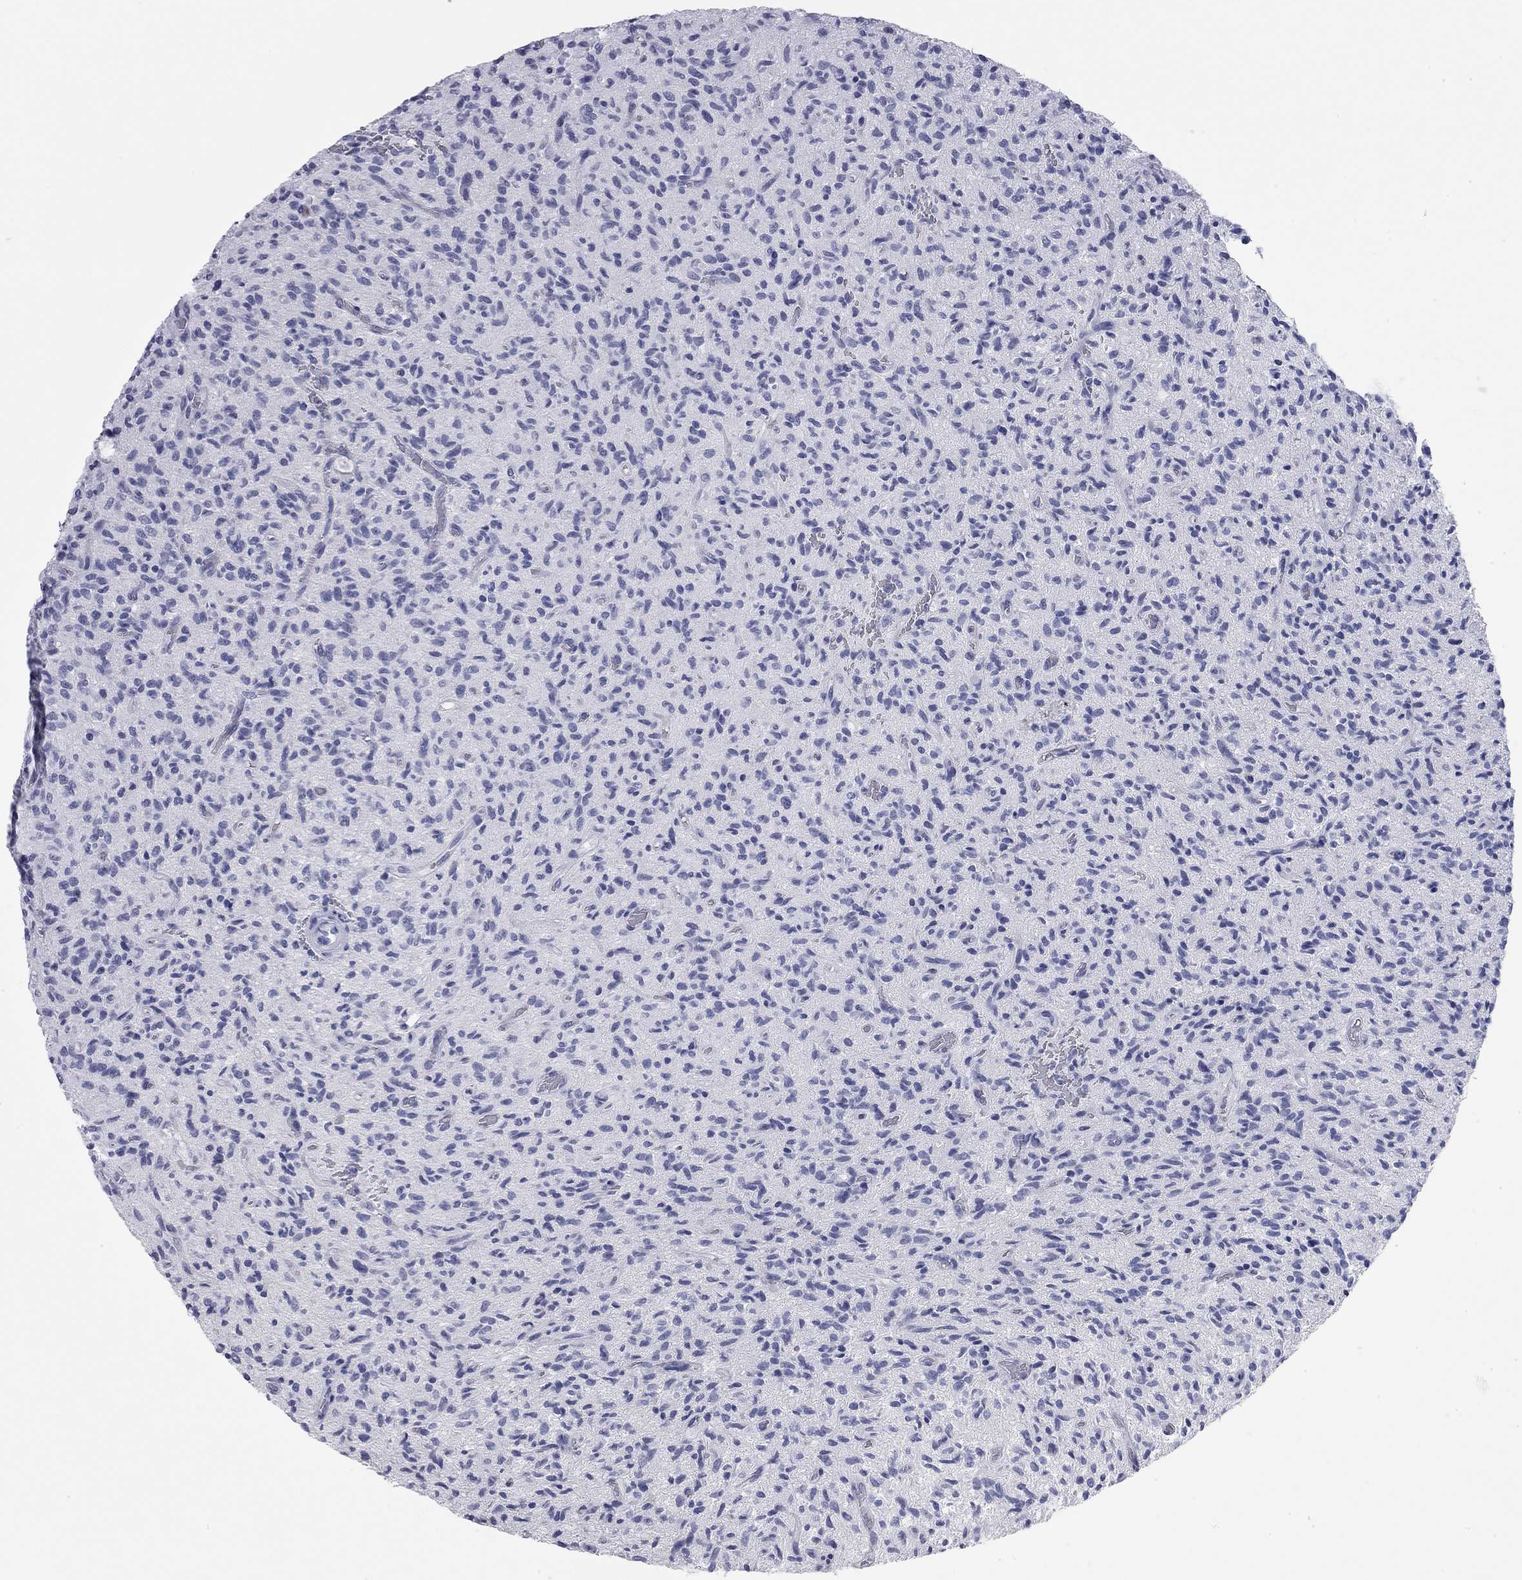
{"staining": {"intensity": "negative", "quantity": "none", "location": "none"}, "tissue": "glioma", "cell_type": "Tumor cells", "image_type": "cancer", "snomed": [{"axis": "morphology", "description": "Glioma, malignant, High grade"}, {"axis": "topography", "description": "Brain"}], "caption": "Immunohistochemical staining of human glioma exhibits no significant positivity in tumor cells.", "gene": "AK8", "patient": {"sex": "male", "age": 64}}